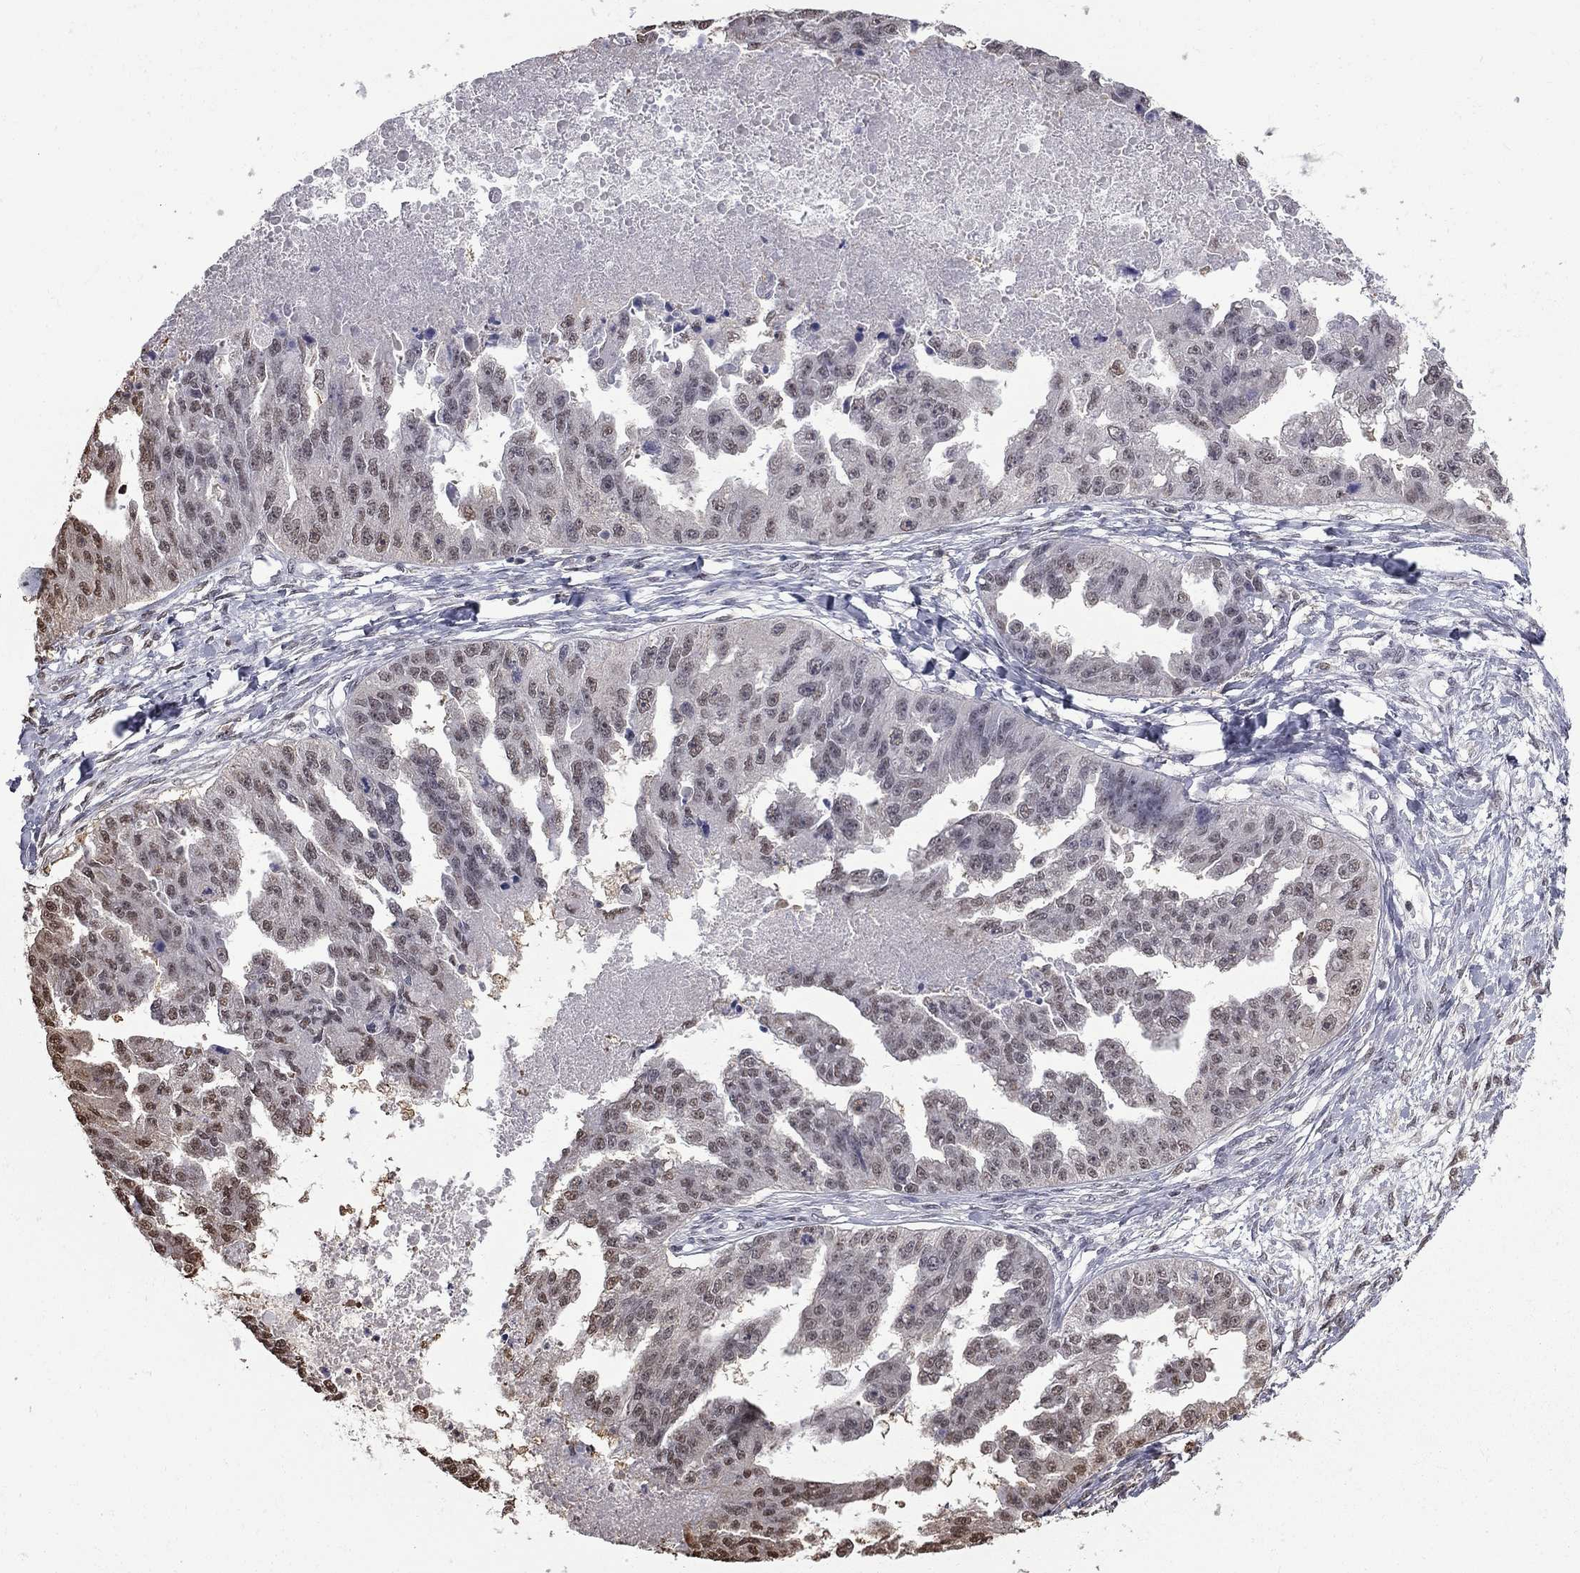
{"staining": {"intensity": "weak", "quantity": "<25%", "location": "nuclear"}, "tissue": "ovarian cancer", "cell_type": "Tumor cells", "image_type": "cancer", "snomed": [{"axis": "morphology", "description": "Cystadenocarcinoma, serous, NOS"}, {"axis": "topography", "description": "Ovary"}], "caption": "This is an immunohistochemistry (IHC) micrograph of human ovarian cancer (serous cystadenocarcinoma). There is no staining in tumor cells.", "gene": "RFWD3", "patient": {"sex": "female", "age": 58}}